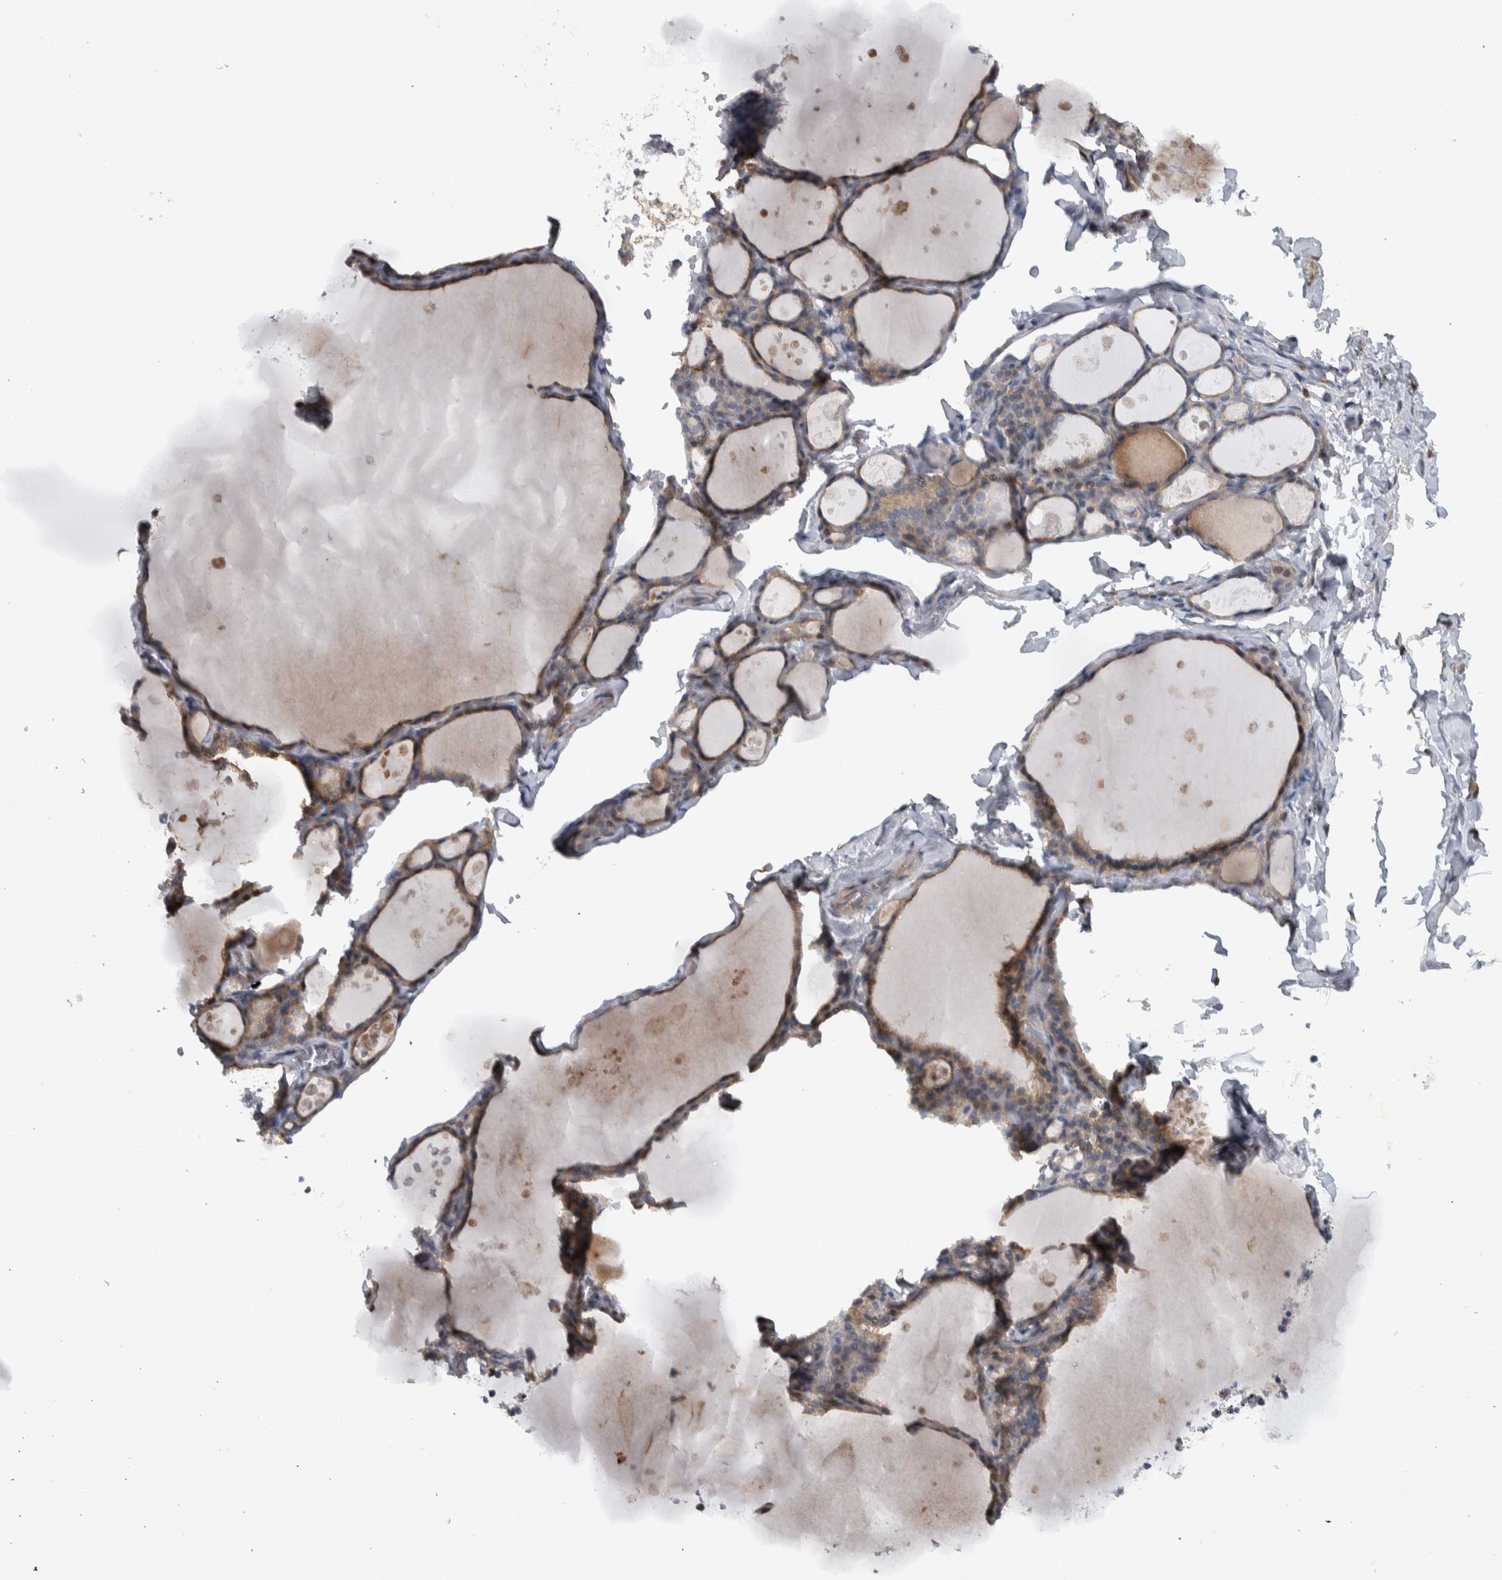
{"staining": {"intensity": "weak", "quantity": "25%-75%", "location": "cytoplasmic/membranous"}, "tissue": "thyroid gland", "cell_type": "Glandular cells", "image_type": "normal", "snomed": [{"axis": "morphology", "description": "Normal tissue, NOS"}, {"axis": "topography", "description": "Thyroid gland"}], "caption": "Weak cytoplasmic/membranous staining for a protein is appreciated in approximately 25%-75% of glandular cells of normal thyroid gland using IHC.", "gene": "NT5C2", "patient": {"sex": "male", "age": 56}}